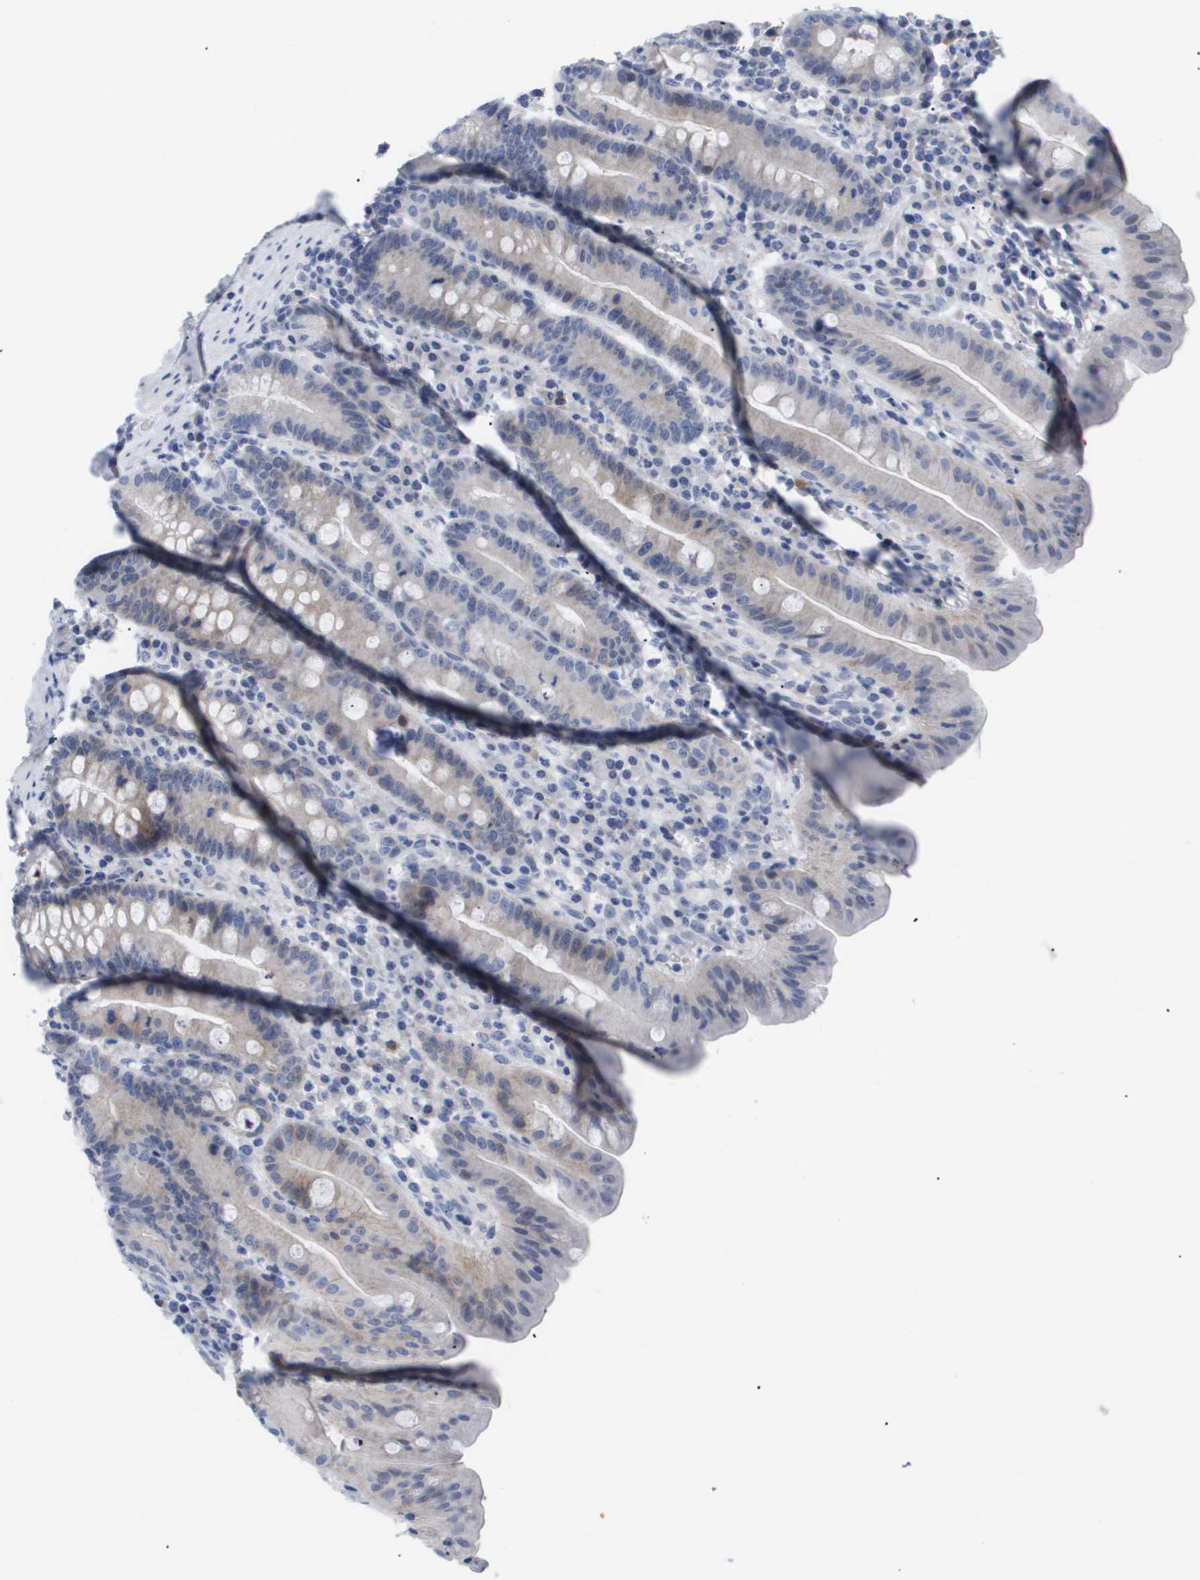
{"staining": {"intensity": "moderate", "quantity": "25%-75%", "location": "cytoplasmic/membranous"}, "tissue": "duodenum", "cell_type": "Glandular cells", "image_type": "normal", "snomed": [{"axis": "morphology", "description": "Normal tissue, NOS"}, {"axis": "topography", "description": "Duodenum"}], "caption": "Glandular cells show medium levels of moderate cytoplasmic/membranous staining in approximately 25%-75% of cells in benign human duodenum.", "gene": "CAV3", "patient": {"sex": "male", "age": 50}}